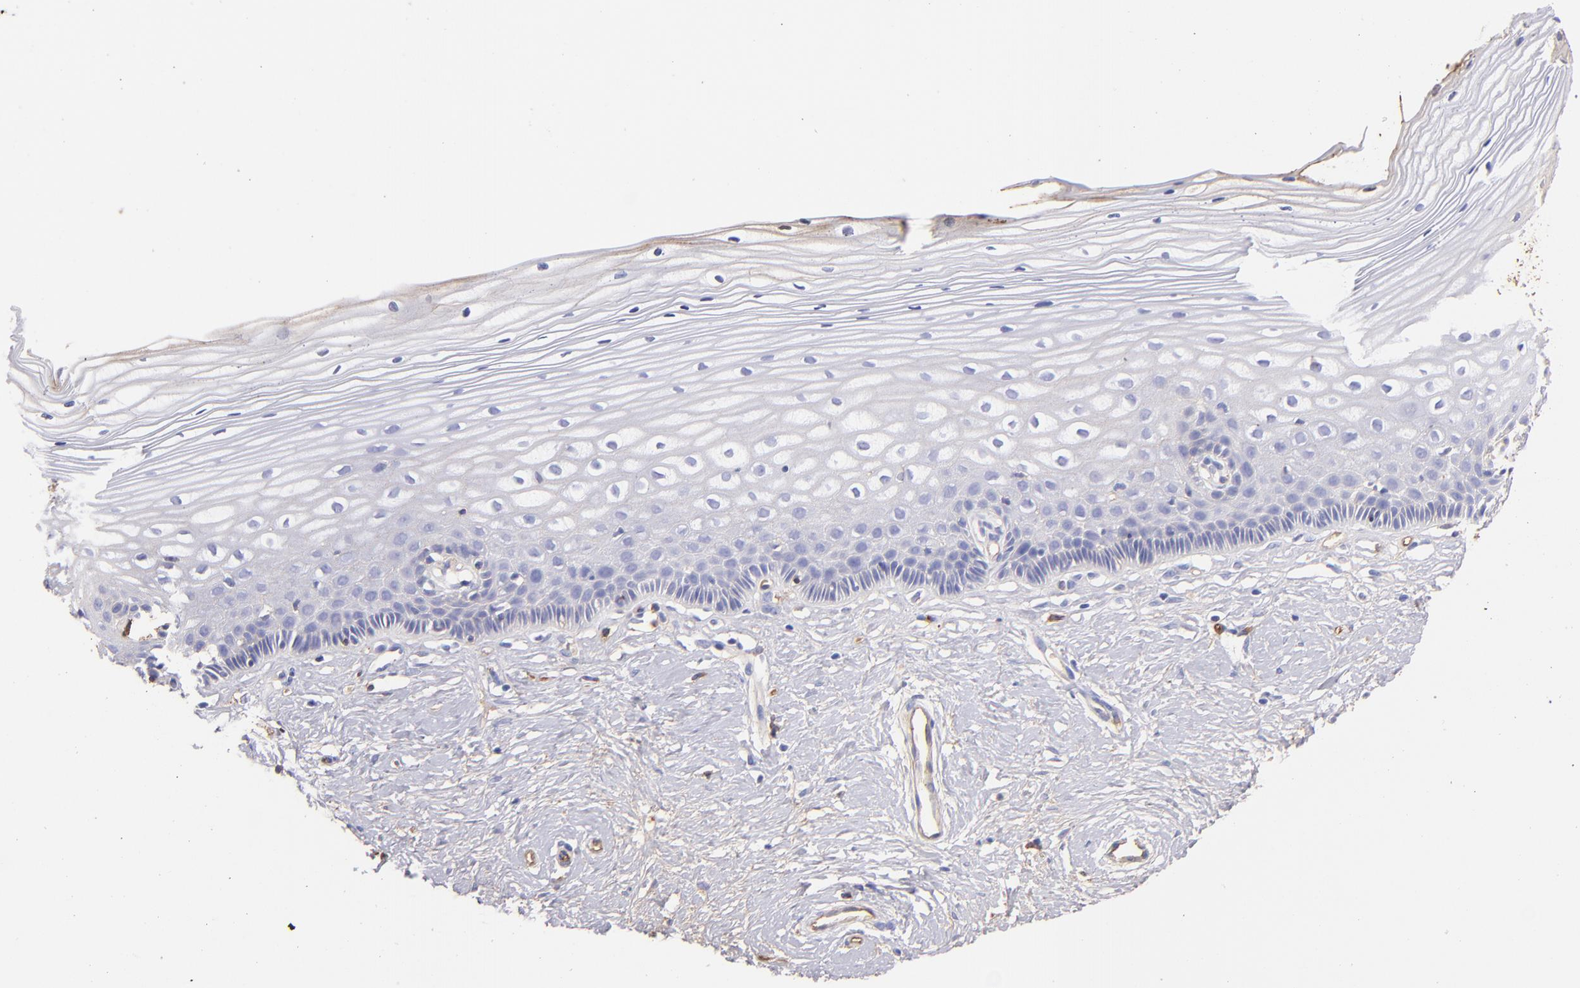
{"staining": {"intensity": "negative", "quantity": "none", "location": "none"}, "tissue": "cervix", "cell_type": "Glandular cells", "image_type": "normal", "snomed": [{"axis": "morphology", "description": "Normal tissue, NOS"}, {"axis": "topography", "description": "Cervix"}], "caption": "Glandular cells are negative for protein expression in unremarkable human cervix. (DAB IHC with hematoxylin counter stain).", "gene": "FGB", "patient": {"sex": "female", "age": 40}}